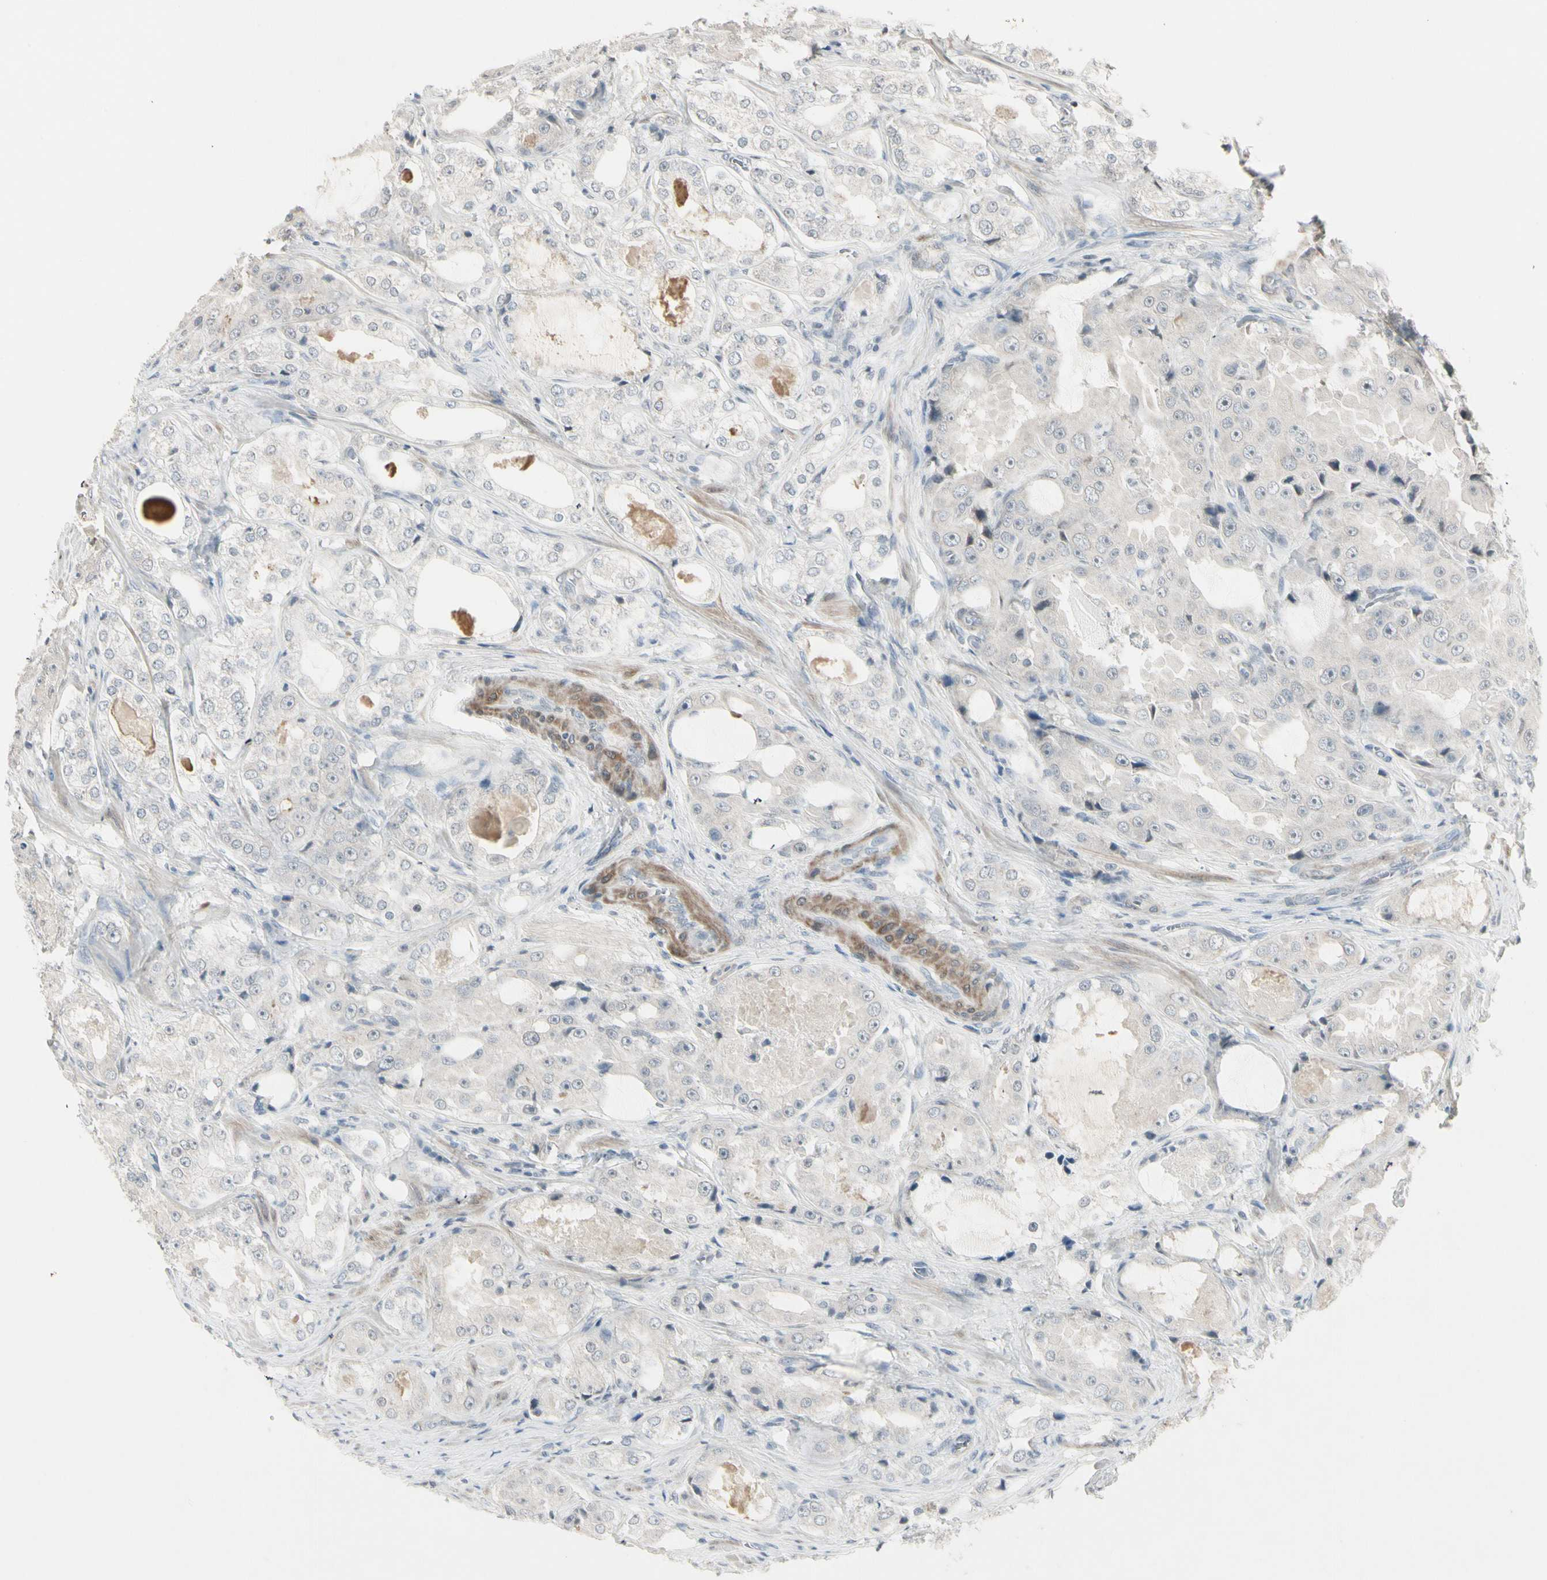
{"staining": {"intensity": "negative", "quantity": "none", "location": "none"}, "tissue": "prostate cancer", "cell_type": "Tumor cells", "image_type": "cancer", "snomed": [{"axis": "morphology", "description": "Adenocarcinoma, High grade"}, {"axis": "topography", "description": "Prostate"}], "caption": "DAB (3,3'-diaminobenzidine) immunohistochemical staining of human prostate adenocarcinoma (high-grade) displays no significant expression in tumor cells.", "gene": "DMPK", "patient": {"sex": "male", "age": 73}}